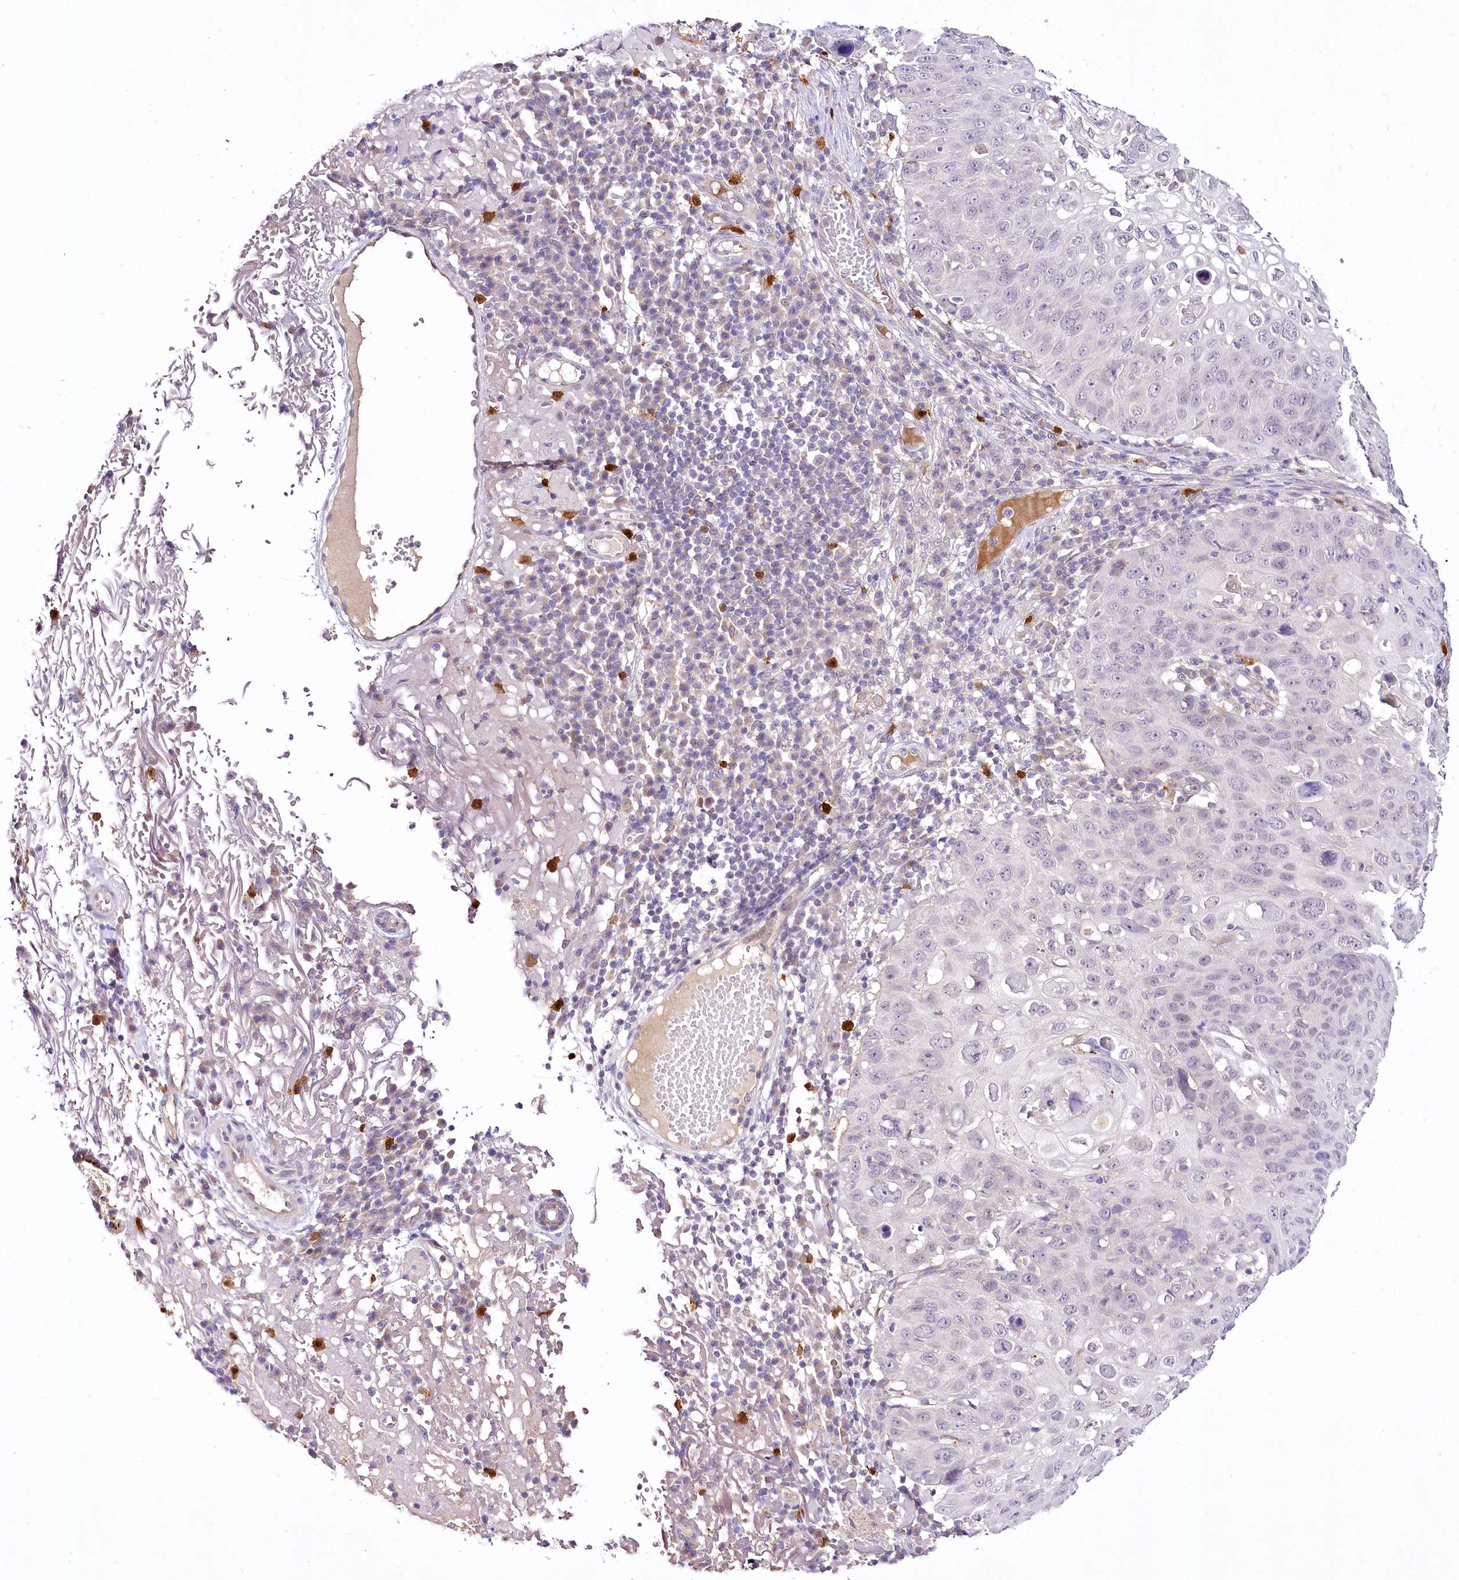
{"staining": {"intensity": "negative", "quantity": "none", "location": "none"}, "tissue": "skin cancer", "cell_type": "Tumor cells", "image_type": "cancer", "snomed": [{"axis": "morphology", "description": "Squamous cell carcinoma, NOS"}, {"axis": "topography", "description": "Skin"}], "caption": "DAB immunohistochemical staining of skin cancer (squamous cell carcinoma) shows no significant positivity in tumor cells.", "gene": "VWA5A", "patient": {"sex": "female", "age": 90}}